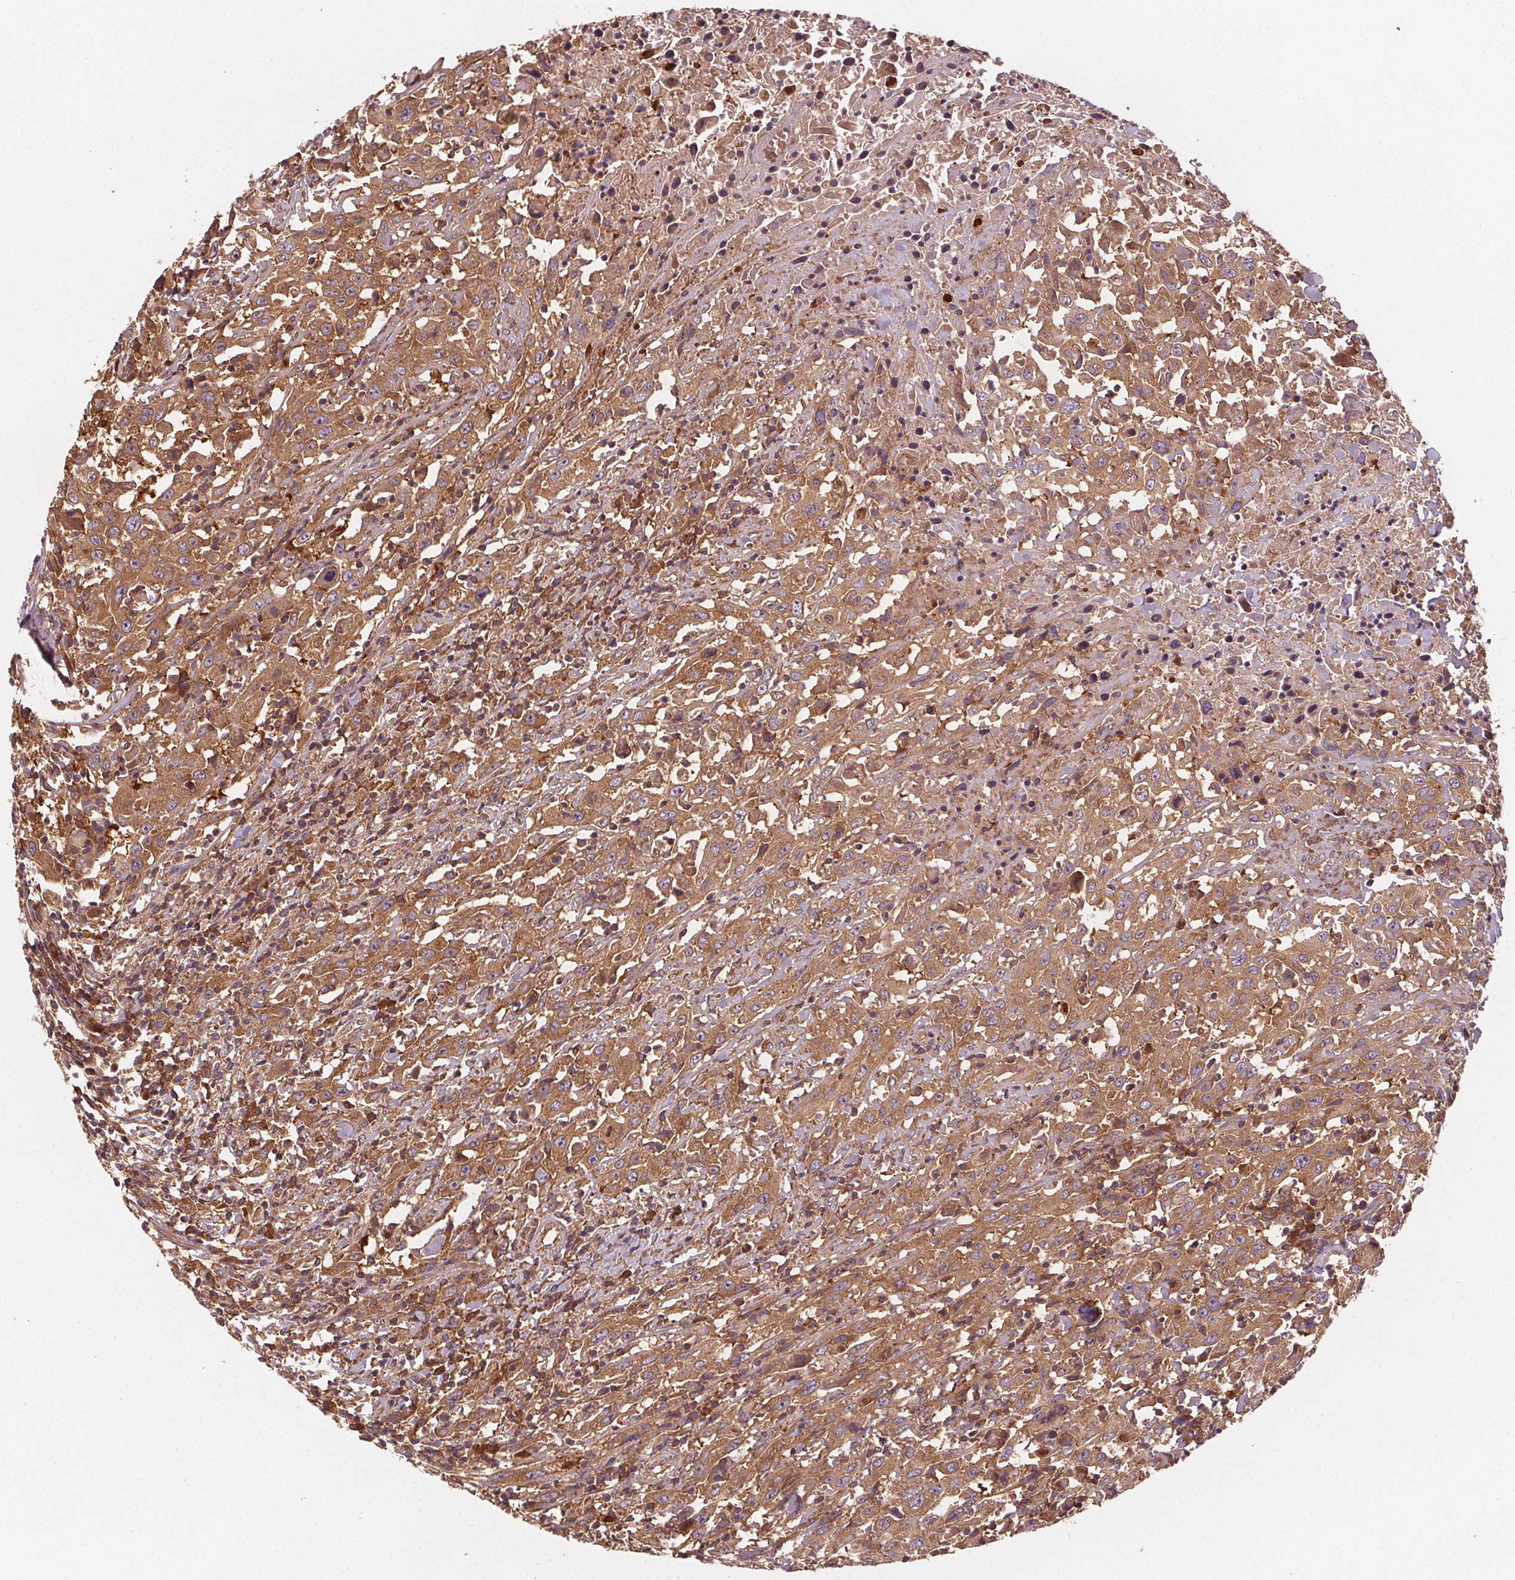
{"staining": {"intensity": "moderate", "quantity": ">75%", "location": "cytoplasmic/membranous"}, "tissue": "urothelial cancer", "cell_type": "Tumor cells", "image_type": "cancer", "snomed": [{"axis": "morphology", "description": "Urothelial carcinoma, High grade"}, {"axis": "topography", "description": "Urinary bladder"}], "caption": "Tumor cells display medium levels of moderate cytoplasmic/membranous staining in approximately >75% of cells in human urothelial carcinoma (high-grade). The staining was performed using DAB, with brown indicating positive protein expression. Nuclei are stained blue with hematoxylin.", "gene": "EIF3D", "patient": {"sex": "male", "age": 61}}